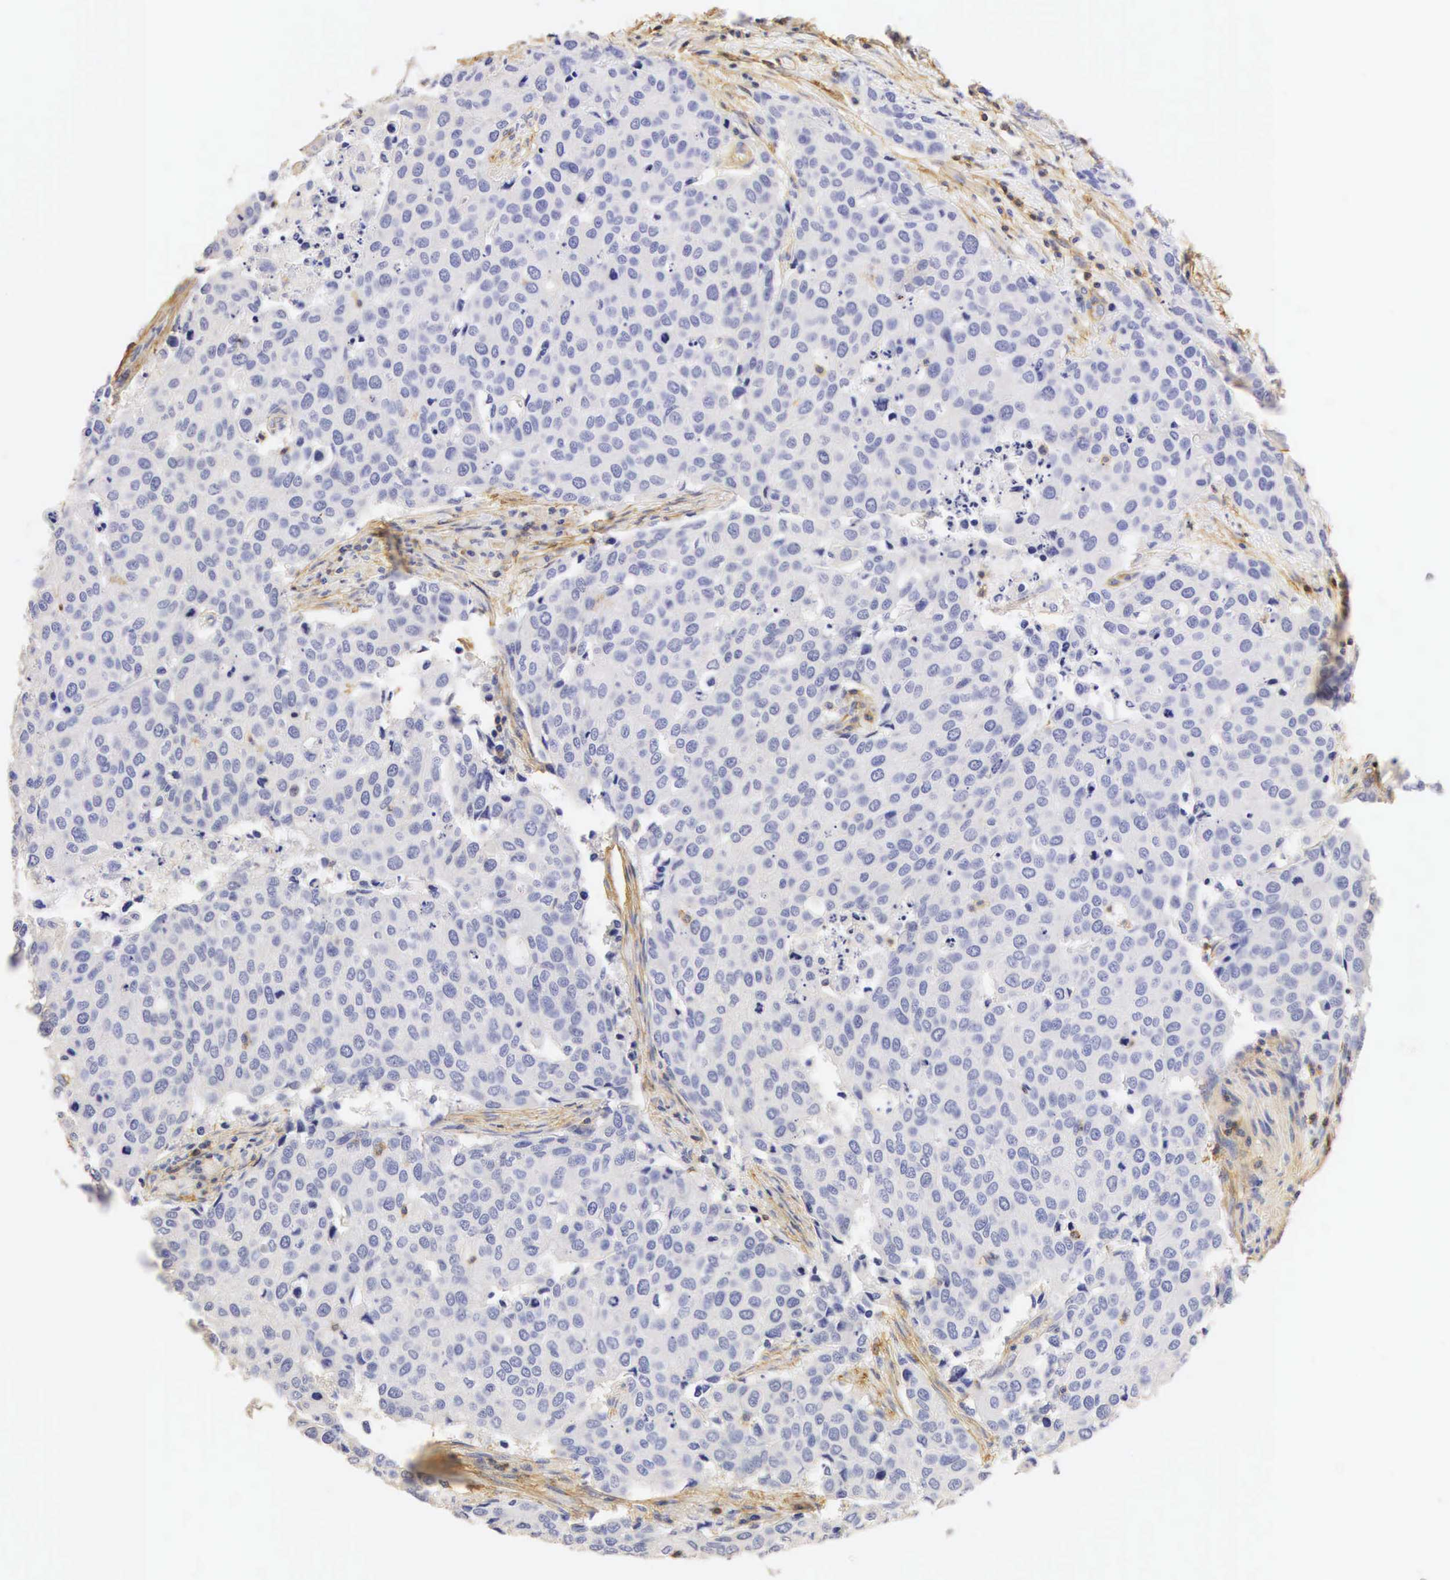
{"staining": {"intensity": "negative", "quantity": "none", "location": "none"}, "tissue": "cervical cancer", "cell_type": "Tumor cells", "image_type": "cancer", "snomed": [{"axis": "morphology", "description": "Squamous cell carcinoma, NOS"}, {"axis": "topography", "description": "Cervix"}], "caption": "Squamous cell carcinoma (cervical) was stained to show a protein in brown. There is no significant expression in tumor cells. (DAB (3,3'-diaminobenzidine) immunohistochemistry, high magnification).", "gene": "CD99", "patient": {"sex": "female", "age": 54}}